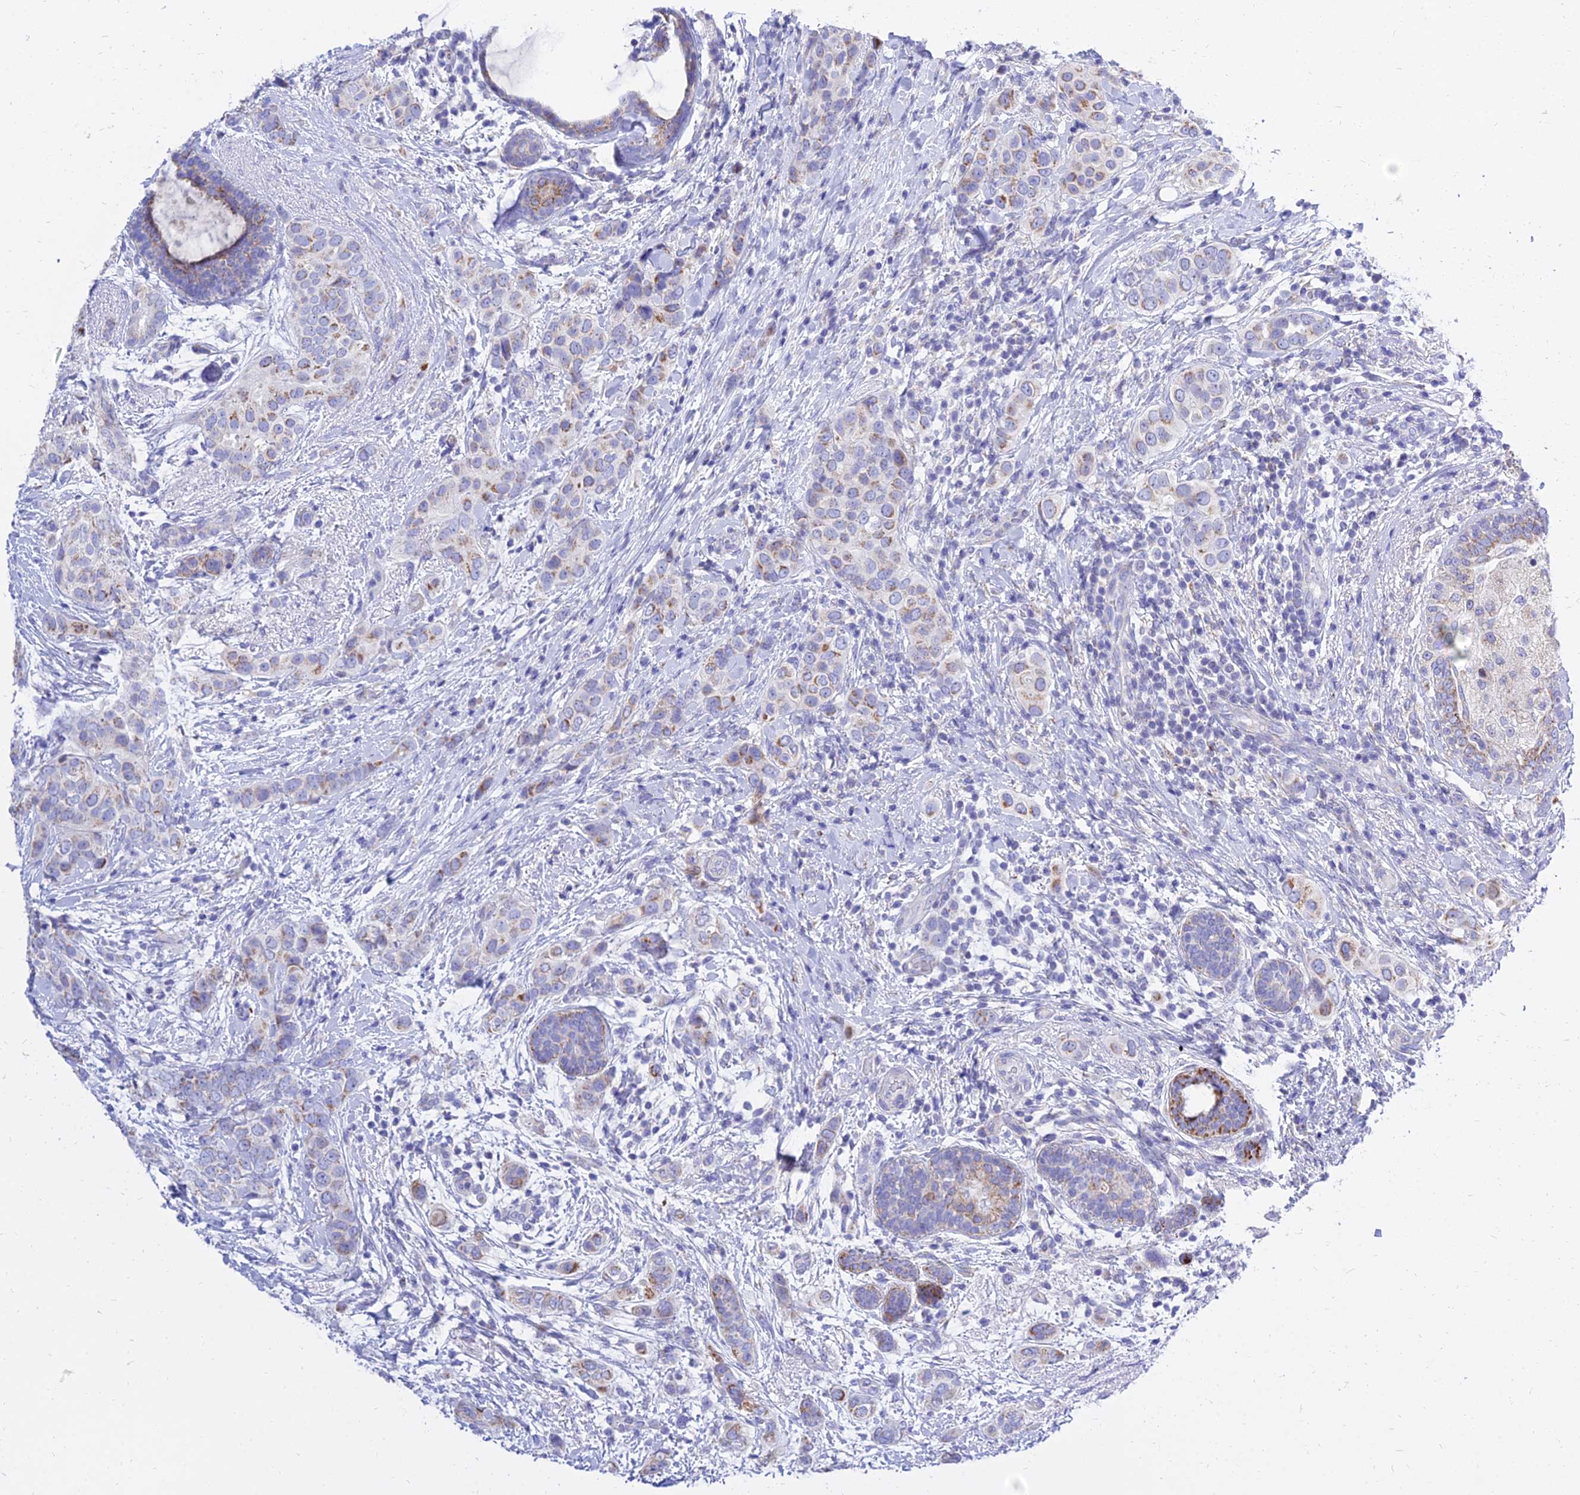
{"staining": {"intensity": "moderate", "quantity": "<25%", "location": "cytoplasmic/membranous"}, "tissue": "breast cancer", "cell_type": "Tumor cells", "image_type": "cancer", "snomed": [{"axis": "morphology", "description": "Lobular carcinoma"}, {"axis": "topography", "description": "Breast"}], "caption": "Protein analysis of breast cancer (lobular carcinoma) tissue displays moderate cytoplasmic/membranous expression in approximately <25% of tumor cells. Nuclei are stained in blue.", "gene": "PKN3", "patient": {"sex": "female", "age": 51}}